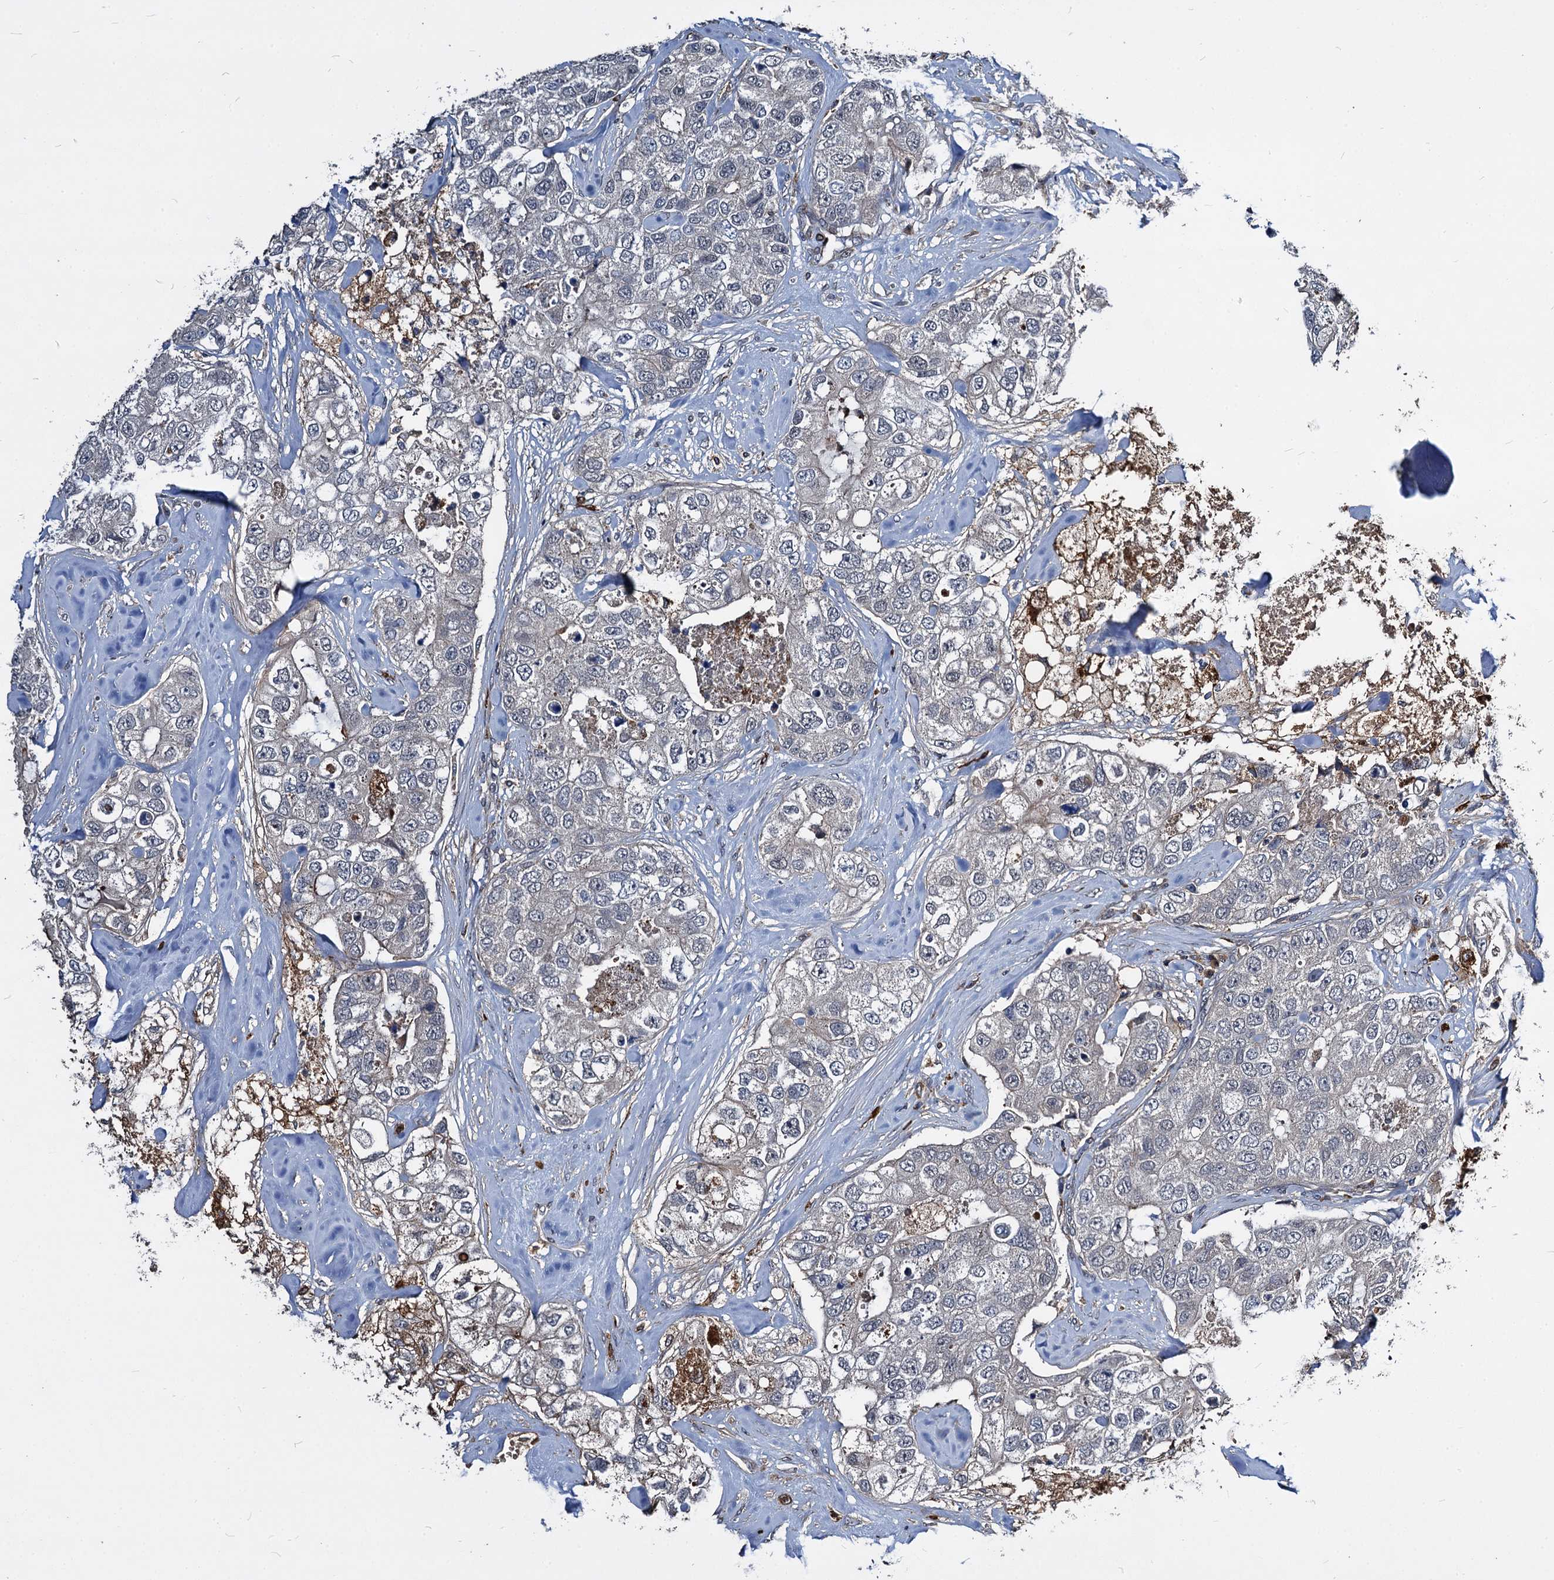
{"staining": {"intensity": "negative", "quantity": "none", "location": "none"}, "tissue": "breast cancer", "cell_type": "Tumor cells", "image_type": "cancer", "snomed": [{"axis": "morphology", "description": "Duct carcinoma"}, {"axis": "topography", "description": "Breast"}], "caption": "Tumor cells show no significant expression in breast cancer (infiltrating ductal carcinoma).", "gene": "ATG101", "patient": {"sex": "female", "age": 62}}